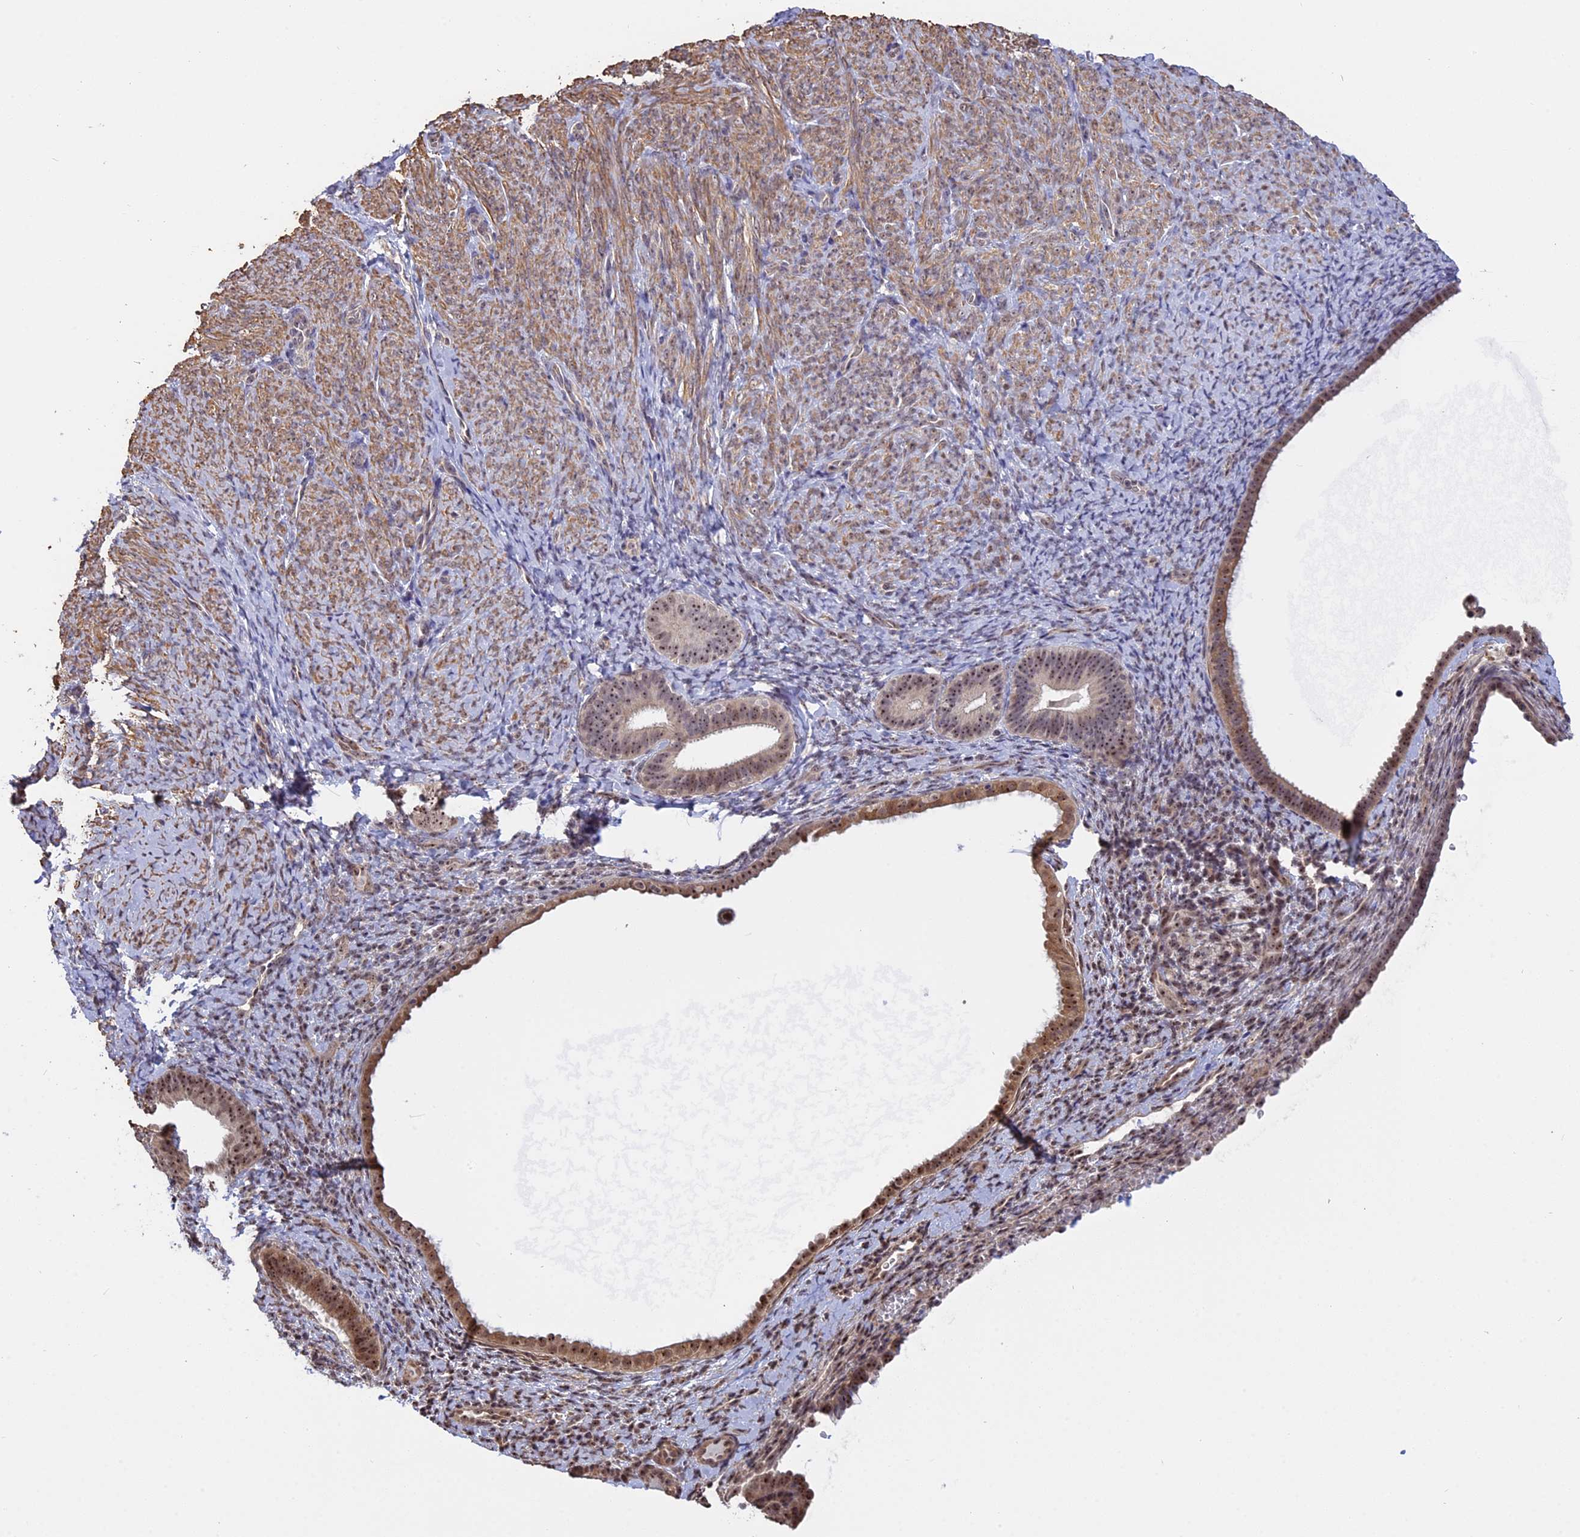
{"staining": {"intensity": "weak", "quantity": "<25%", "location": "cytoplasmic/membranous"}, "tissue": "endometrium", "cell_type": "Cells in endometrial stroma", "image_type": "normal", "snomed": [{"axis": "morphology", "description": "Normal tissue, NOS"}, {"axis": "topography", "description": "Endometrium"}], "caption": "This is an immunohistochemistry (IHC) micrograph of unremarkable endometrium. There is no expression in cells in endometrial stroma.", "gene": "MGA", "patient": {"sex": "female", "age": 65}}